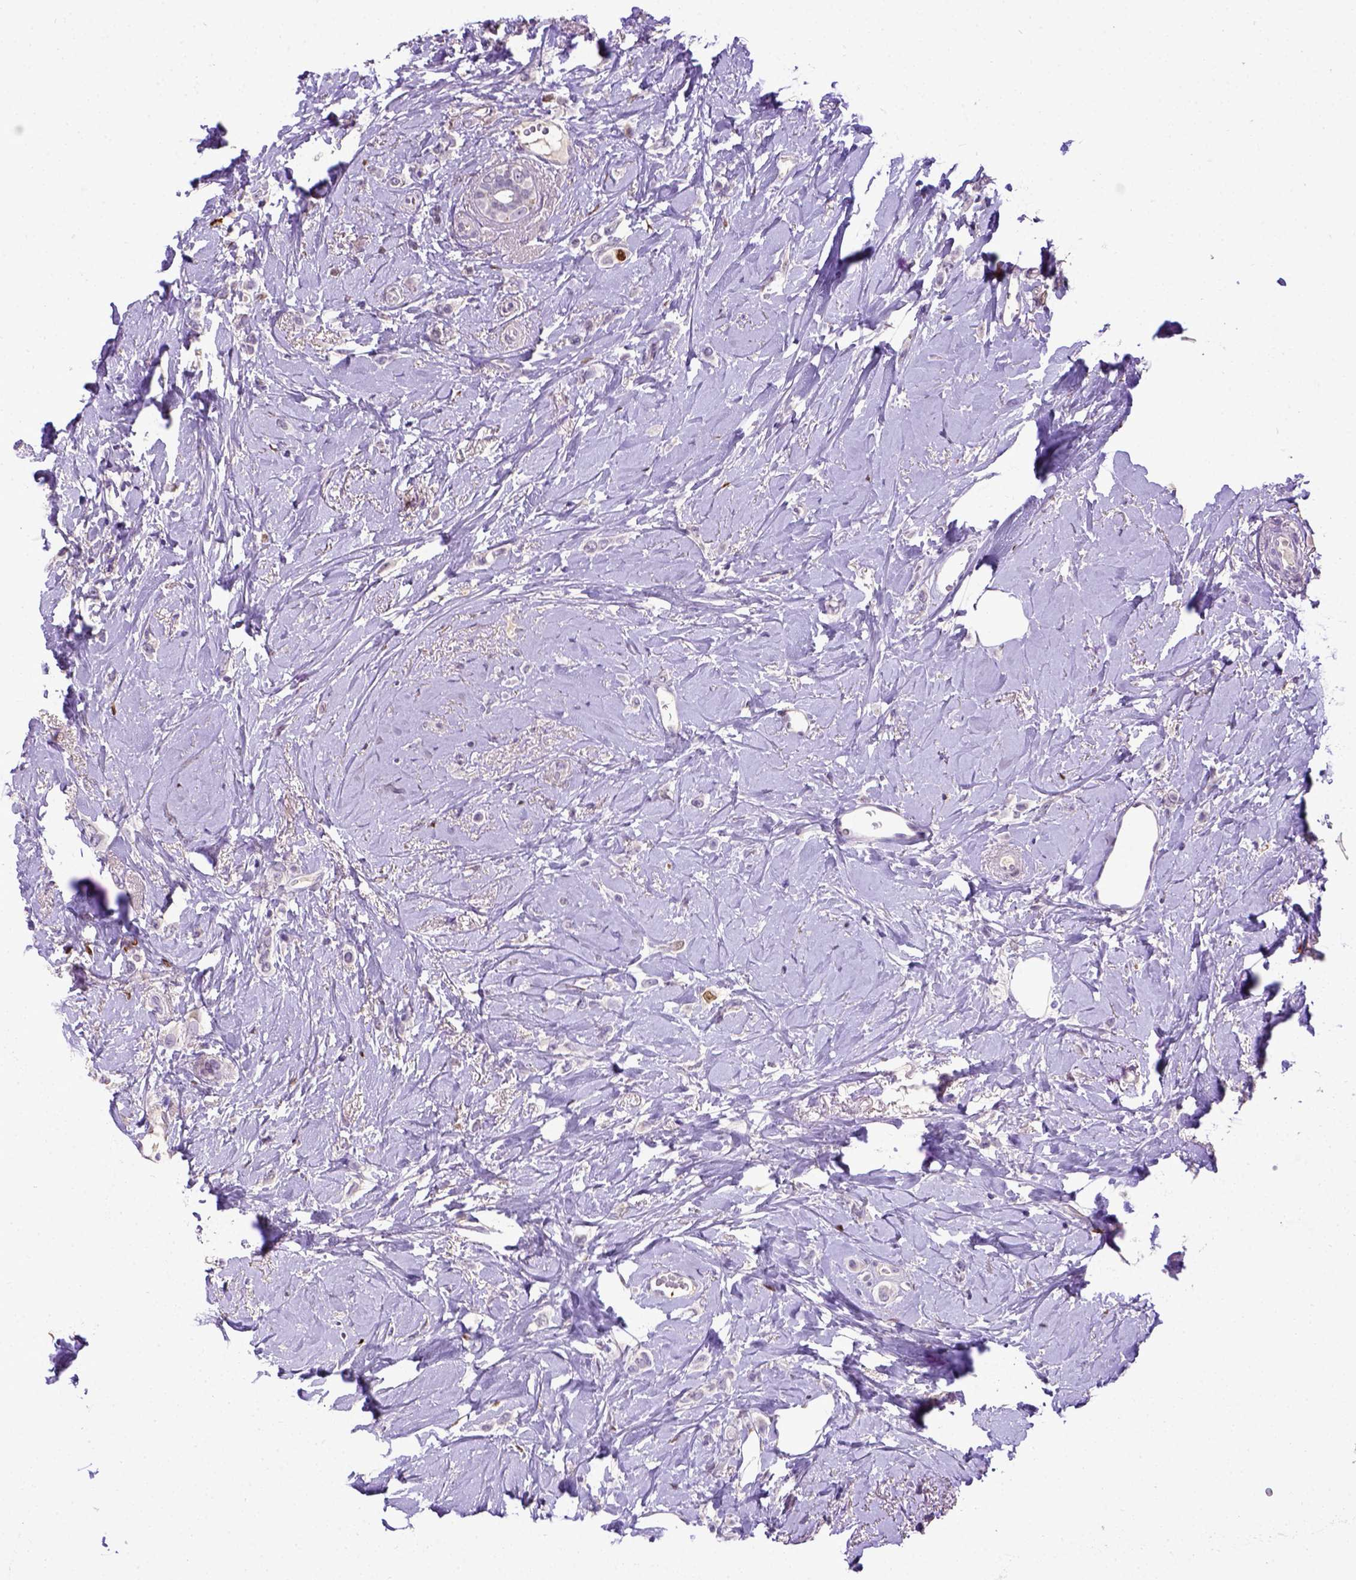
{"staining": {"intensity": "negative", "quantity": "none", "location": "none"}, "tissue": "breast cancer", "cell_type": "Tumor cells", "image_type": "cancer", "snomed": [{"axis": "morphology", "description": "Lobular carcinoma"}, {"axis": "topography", "description": "Breast"}], "caption": "Breast cancer stained for a protein using immunohistochemistry exhibits no staining tumor cells.", "gene": "CDKN1A", "patient": {"sex": "female", "age": 66}}